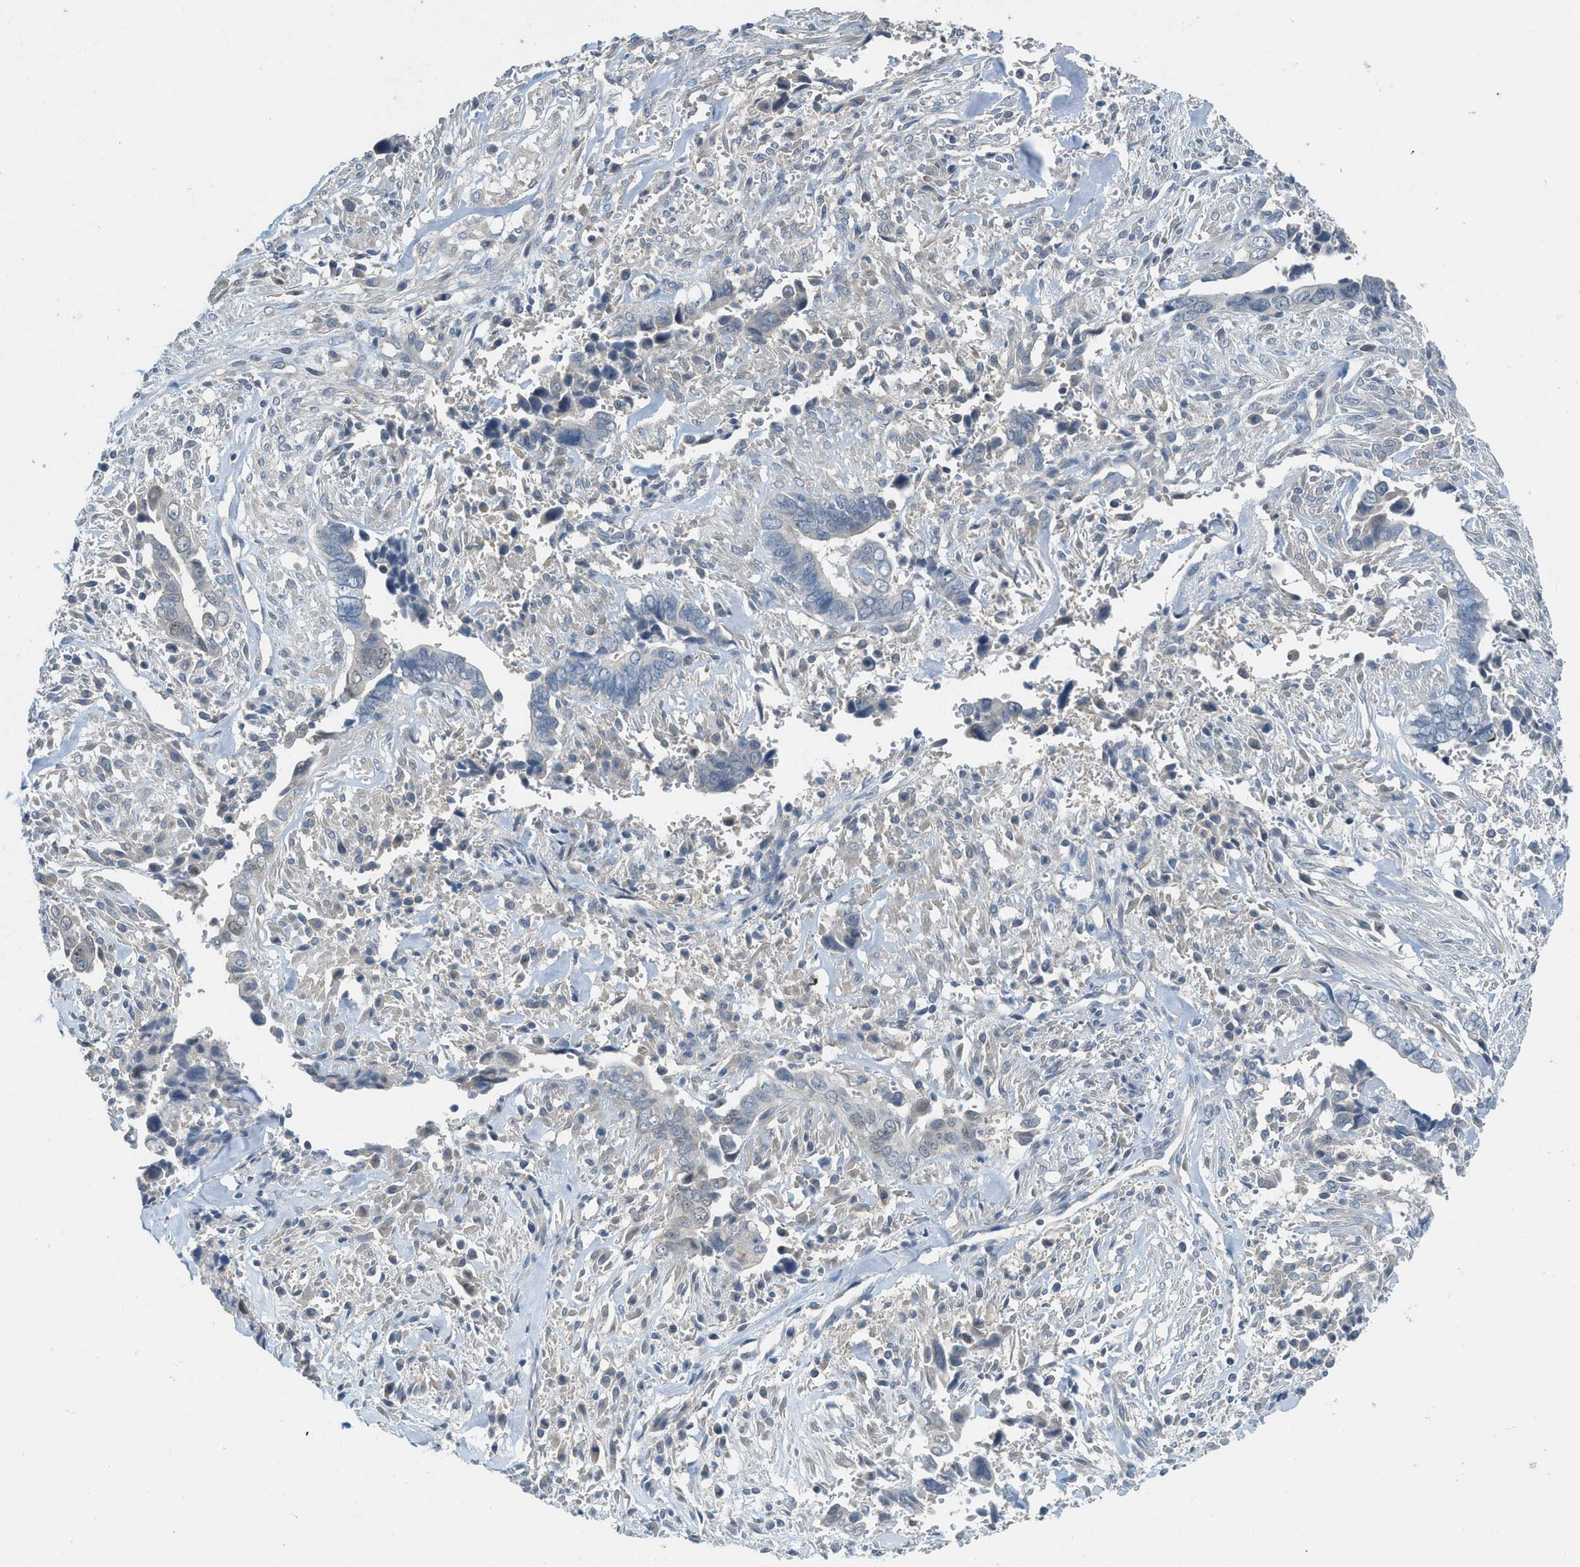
{"staining": {"intensity": "weak", "quantity": "<25%", "location": "cytoplasmic/membranous"}, "tissue": "liver cancer", "cell_type": "Tumor cells", "image_type": "cancer", "snomed": [{"axis": "morphology", "description": "Cholangiocarcinoma"}, {"axis": "topography", "description": "Liver"}], "caption": "Immunohistochemistry histopathology image of cholangiocarcinoma (liver) stained for a protein (brown), which displays no expression in tumor cells. The staining was performed using DAB (3,3'-diaminobenzidine) to visualize the protein expression in brown, while the nuclei were stained in blue with hematoxylin (Magnification: 20x).", "gene": "MIS18A", "patient": {"sex": "female", "age": 79}}